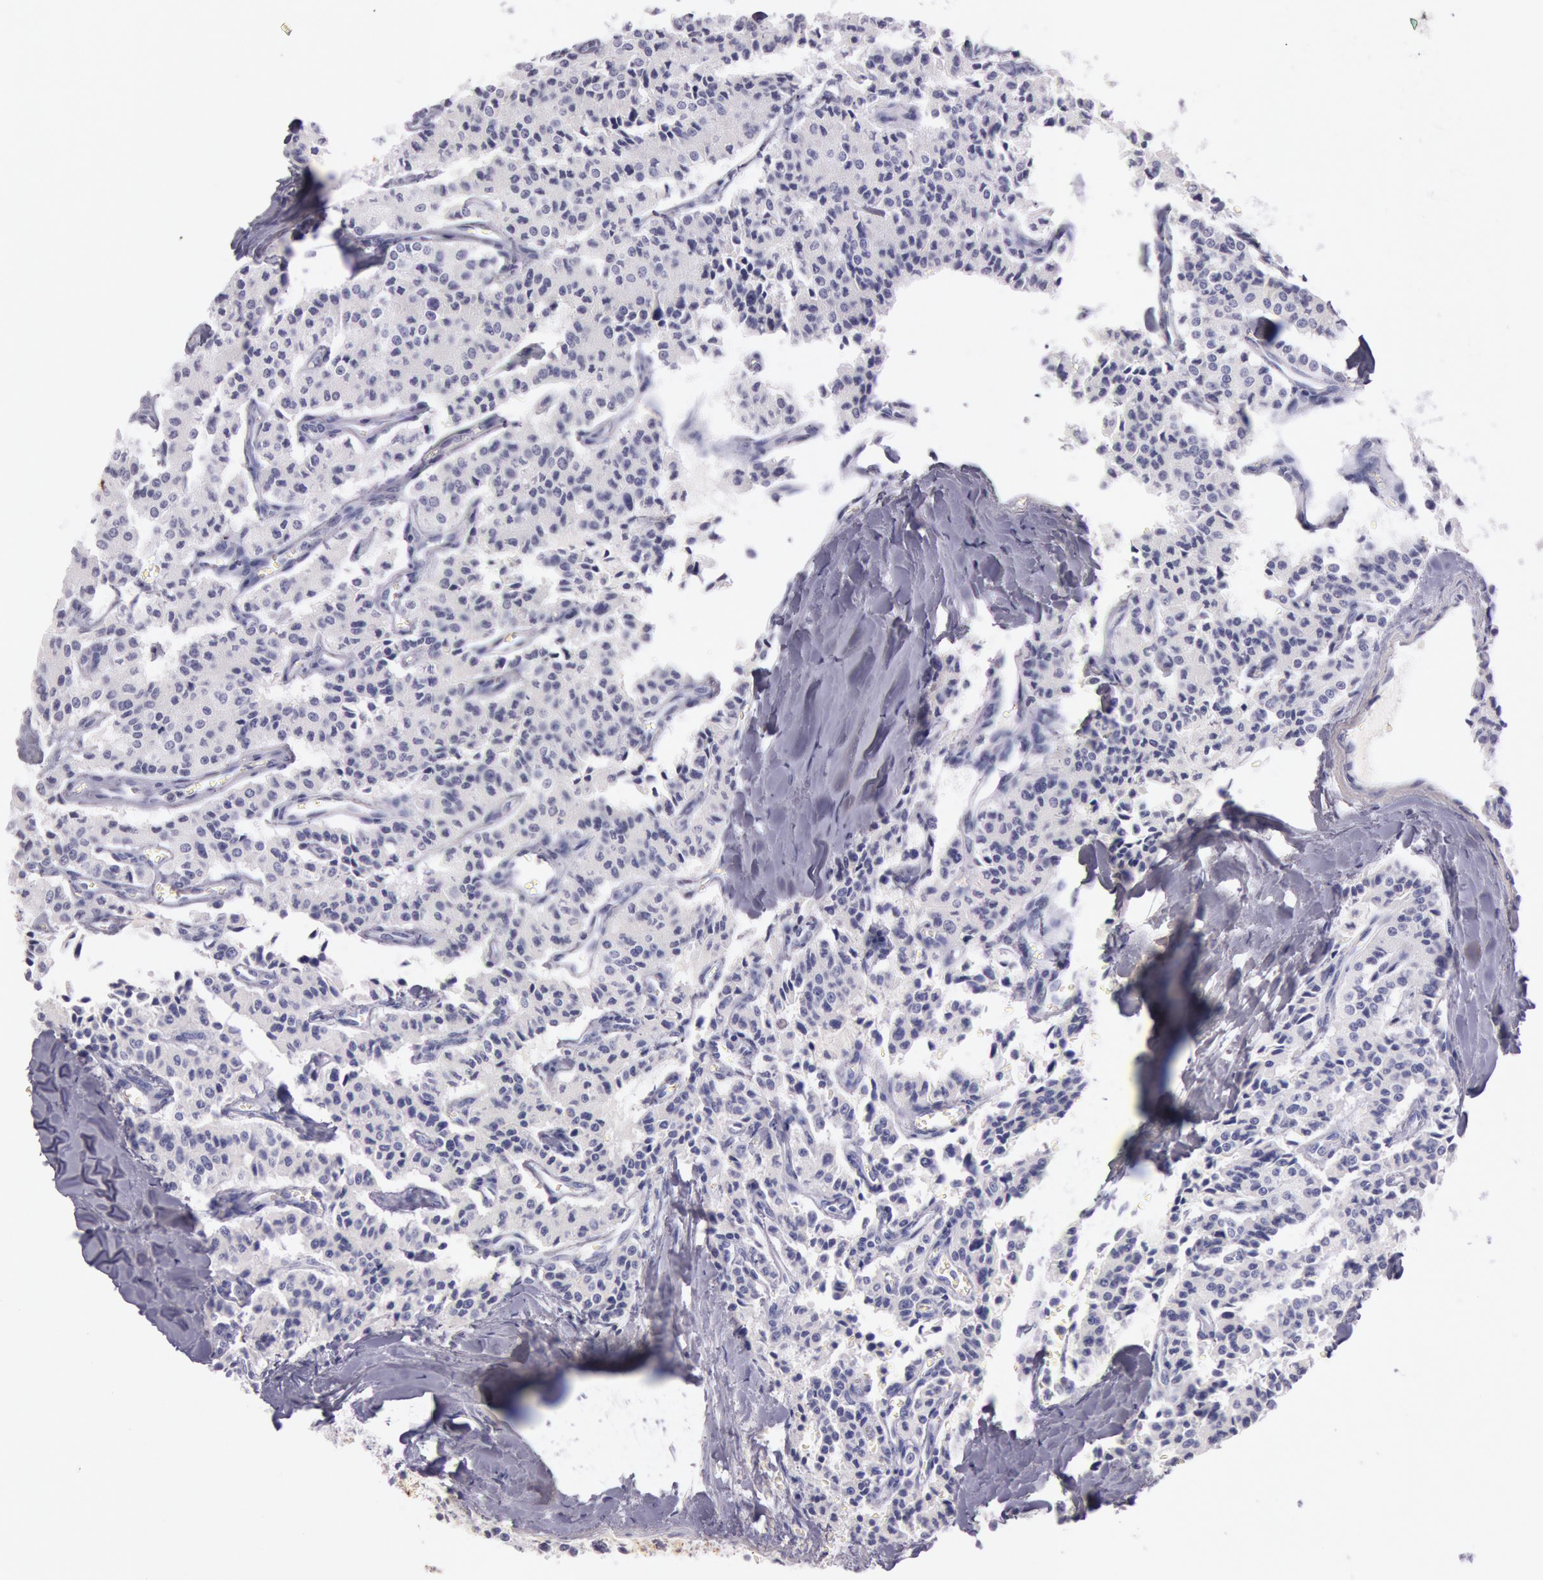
{"staining": {"intensity": "negative", "quantity": "none", "location": "none"}, "tissue": "carcinoid", "cell_type": "Tumor cells", "image_type": "cancer", "snomed": [{"axis": "morphology", "description": "Carcinoid, malignant, NOS"}, {"axis": "topography", "description": "Bronchus"}], "caption": "Malignant carcinoid was stained to show a protein in brown. There is no significant positivity in tumor cells.", "gene": "EGFR", "patient": {"sex": "male", "age": 55}}